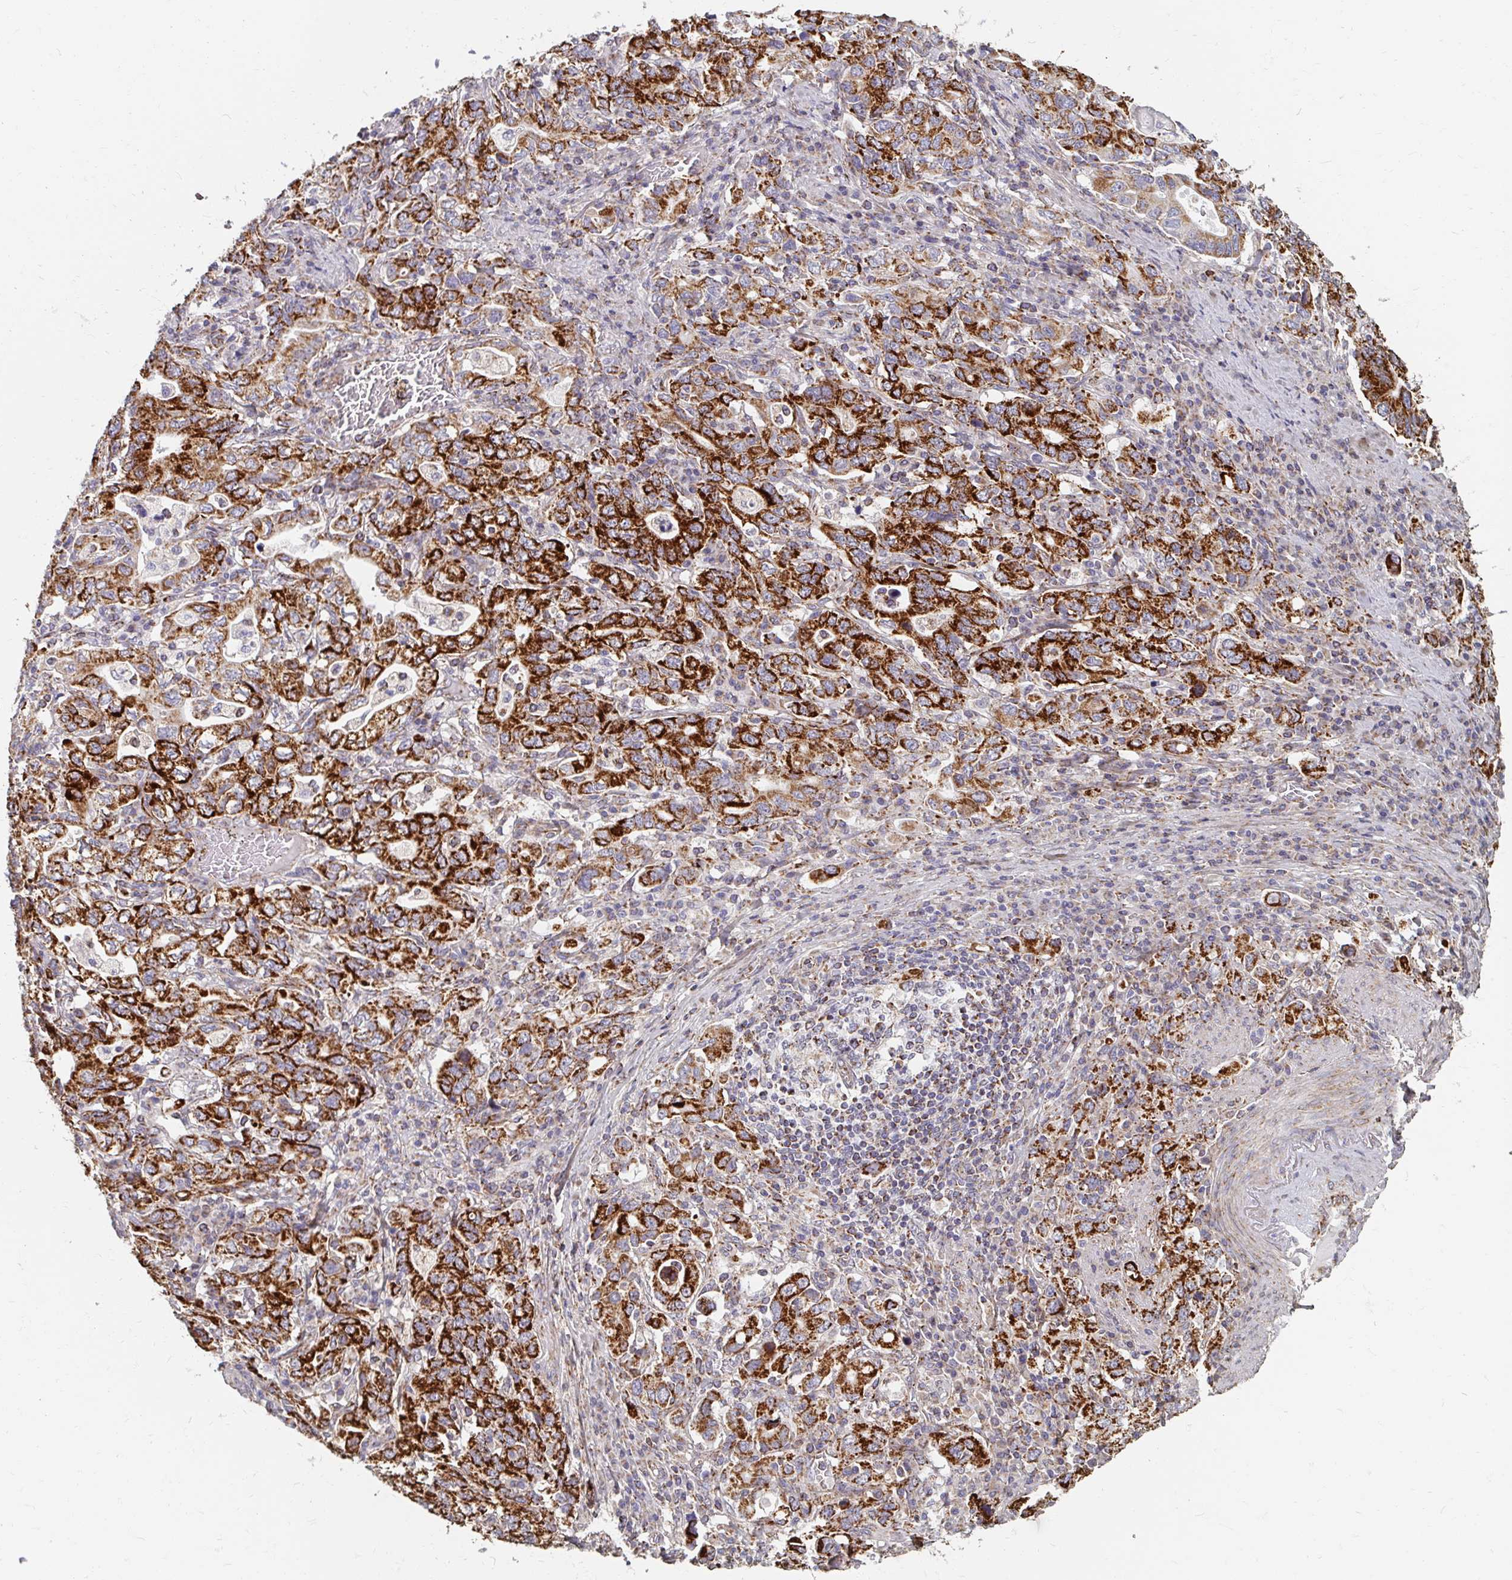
{"staining": {"intensity": "strong", "quantity": ">75%", "location": "cytoplasmic/membranous"}, "tissue": "stomach cancer", "cell_type": "Tumor cells", "image_type": "cancer", "snomed": [{"axis": "morphology", "description": "Adenocarcinoma, NOS"}, {"axis": "topography", "description": "Stomach, upper"}, {"axis": "topography", "description": "Stomach"}], "caption": "High-power microscopy captured an immunohistochemistry histopathology image of adenocarcinoma (stomach), revealing strong cytoplasmic/membranous positivity in about >75% of tumor cells. The protein is shown in brown color, while the nuclei are stained blue.", "gene": "MAVS", "patient": {"sex": "male", "age": 62}}